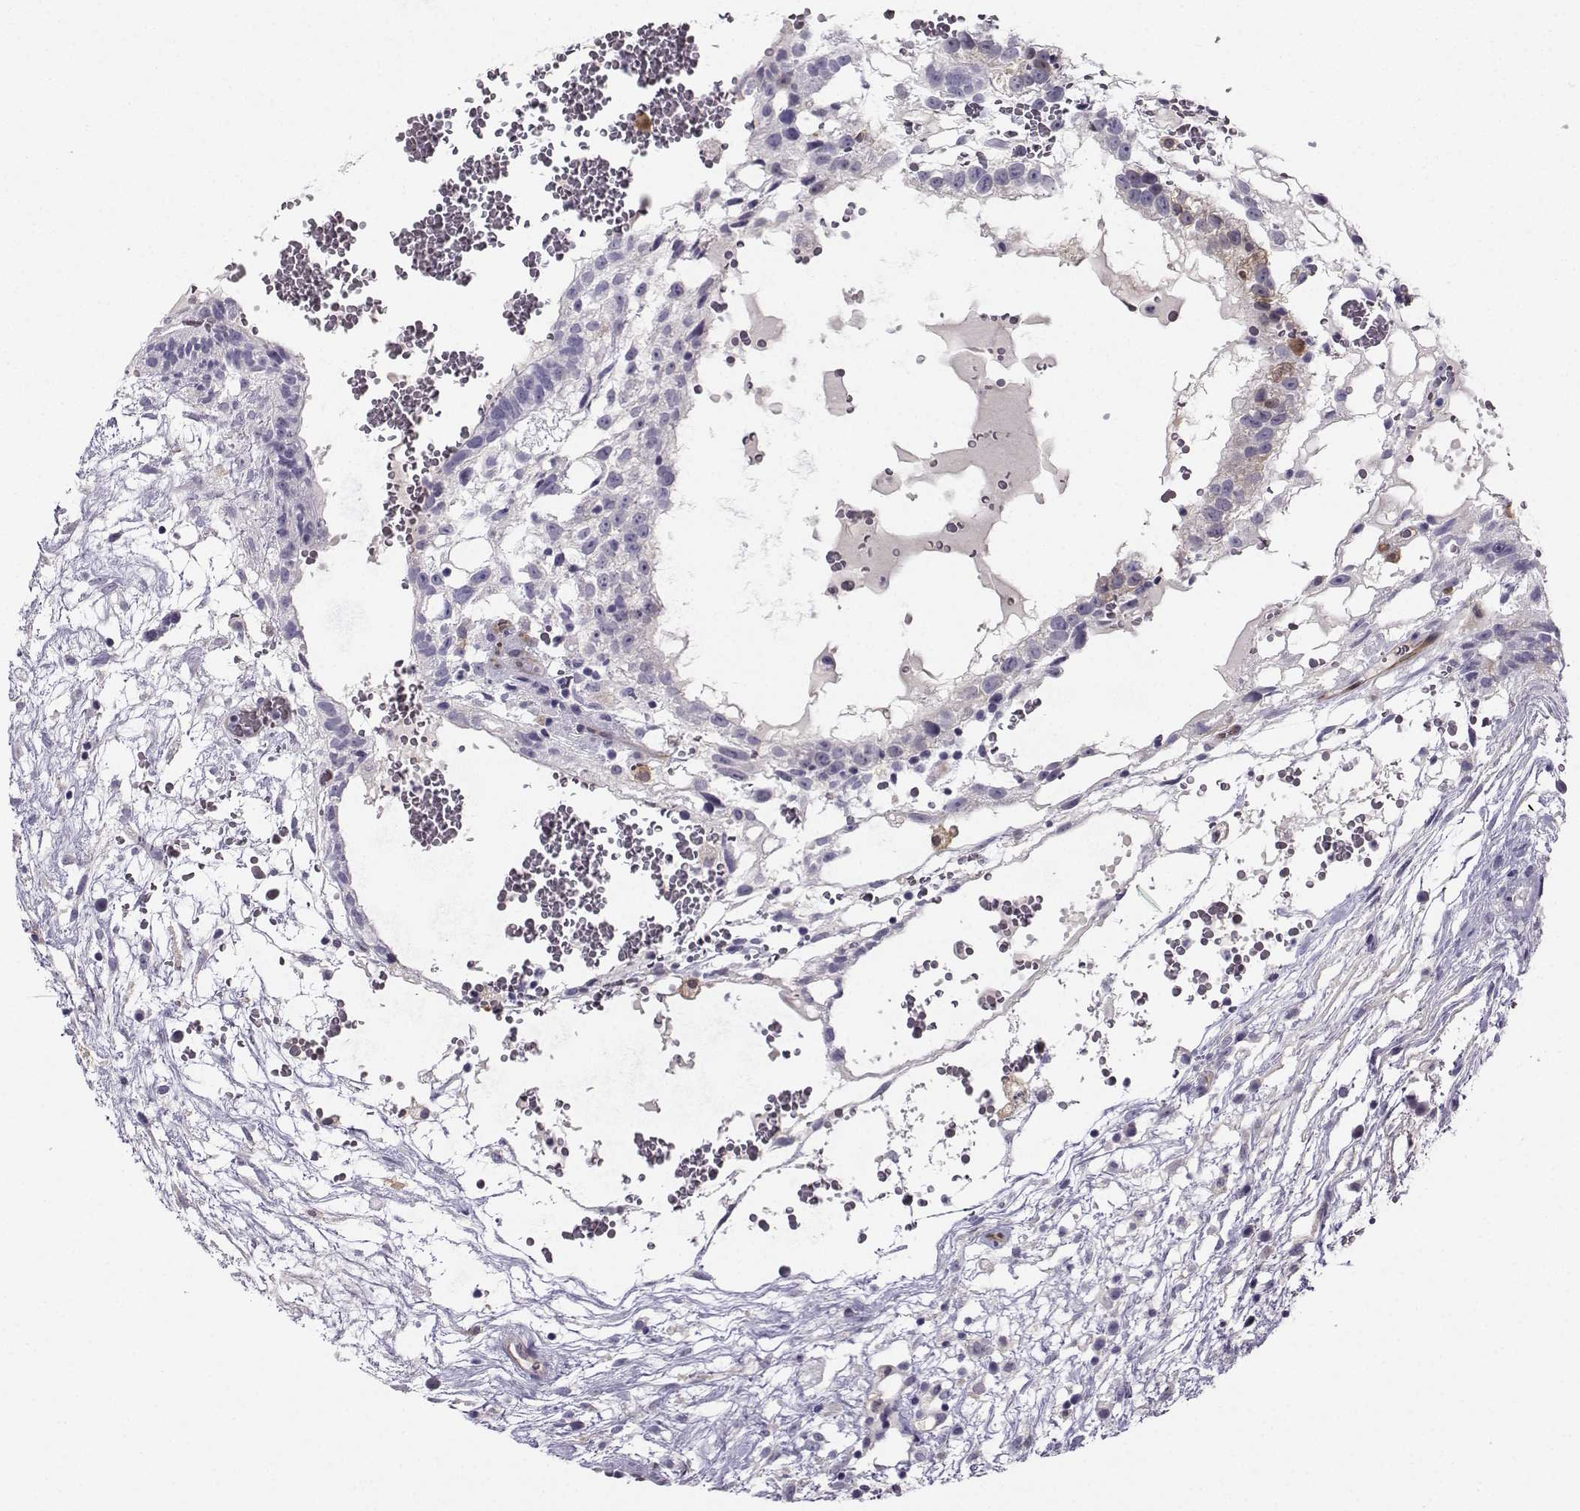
{"staining": {"intensity": "negative", "quantity": "none", "location": "none"}, "tissue": "testis cancer", "cell_type": "Tumor cells", "image_type": "cancer", "snomed": [{"axis": "morphology", "description": "Normal tissue, NOS"}, {"axis": "morphology", "description": "Carcinoma, Embryonal, NOS"}, {"axis": "topography", "description": "Testis"}], "caption": "Testis cancer was stained to show a protein in brown. There is no significant expression in tumor cells.", "gene": "NQO1", "patient": {"sex": "male", "age": 32}}